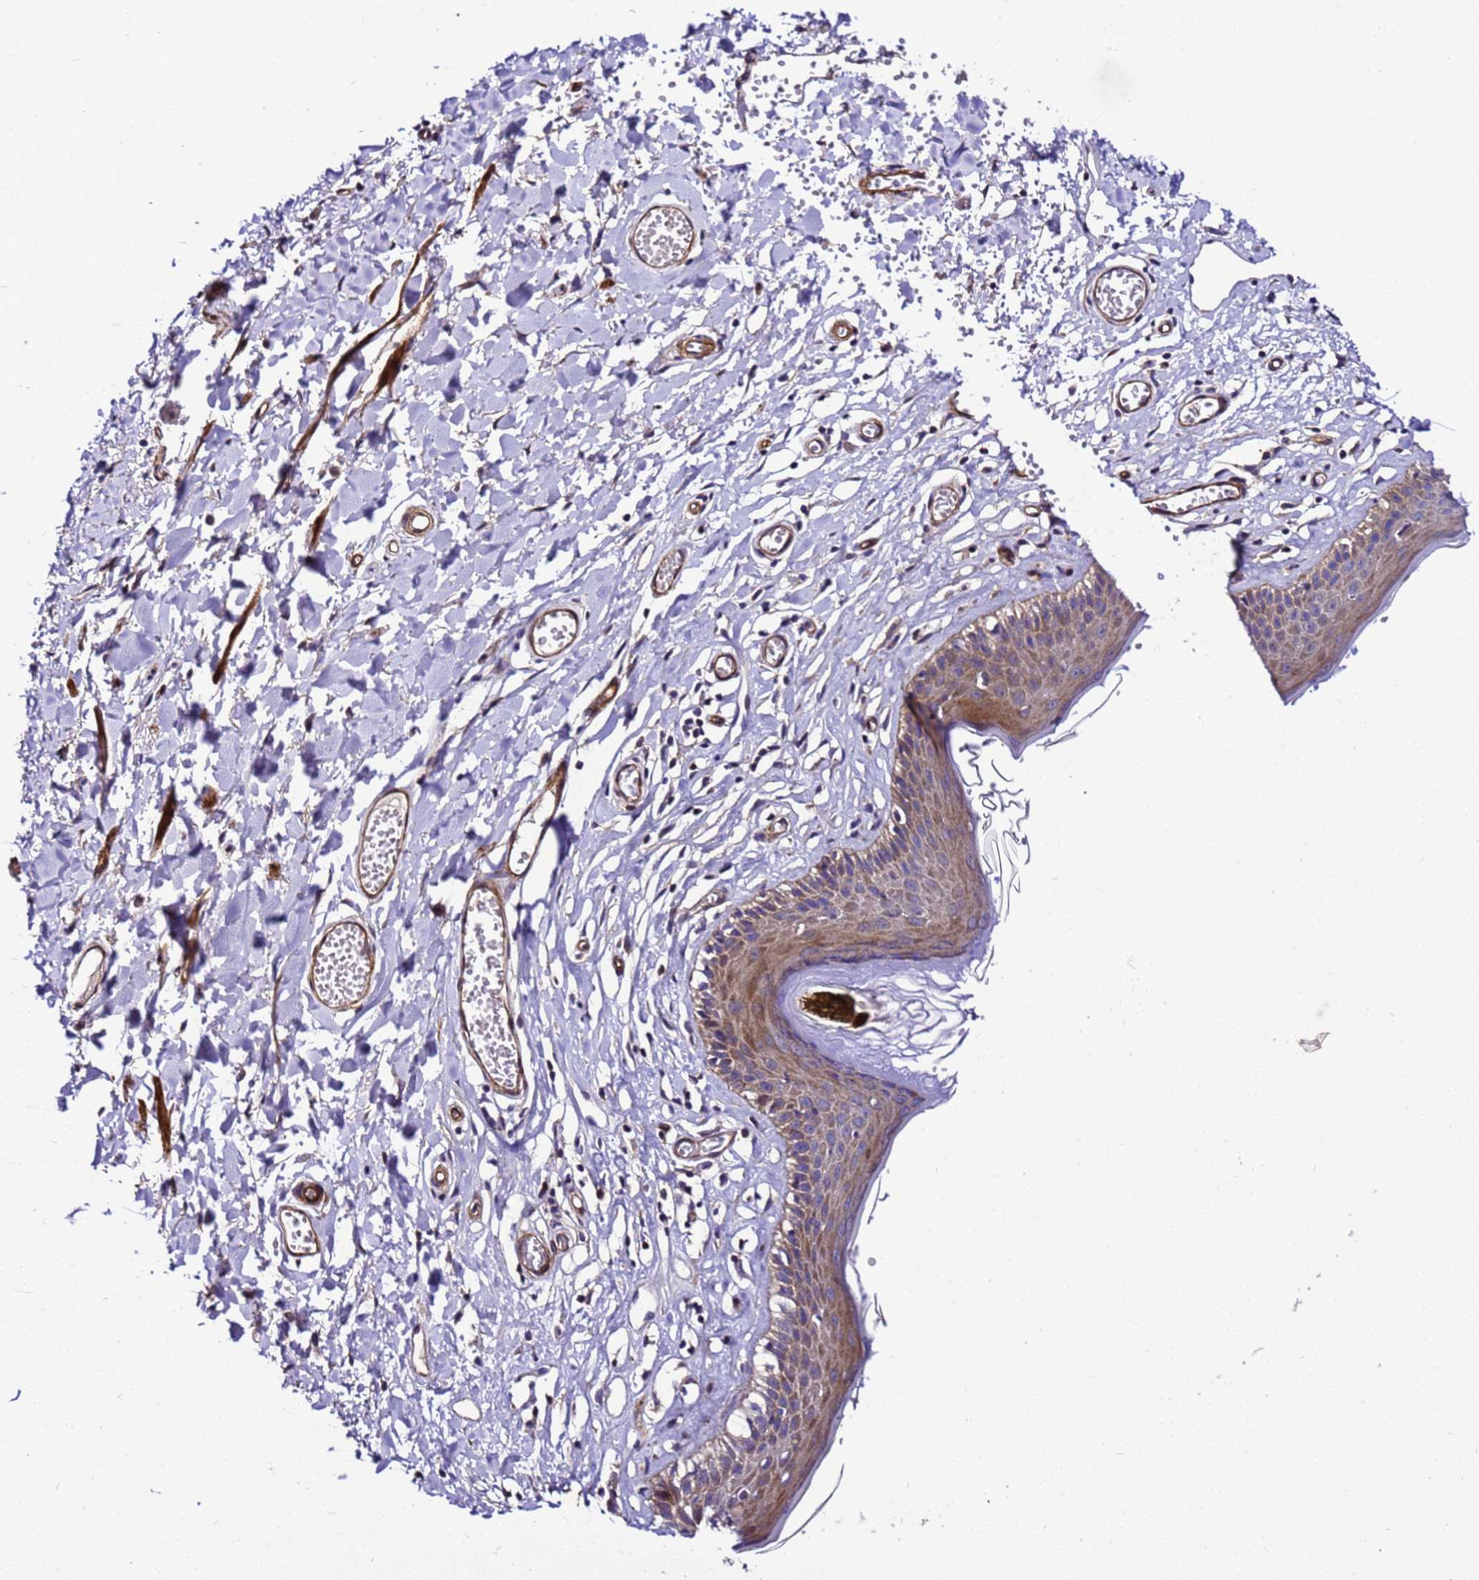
{"staining": {"intensity": "moderate", "quantity": "25%-75%", "location": "cytoplasmic/membranous"}, "tissue": "skin", "cell_type": "Epidermal cells", "image_type": "normal", "snomed": [{"axis": "morphology", "description": "Normal tissue, NOS"}, {"axis": "topography", "description": "Adipose tissue"}, {"axis": "topography", "description": "Vascular tissue"}, {"axis": "topography", "description": "Vulva"}, {"axis": "topography", "description": "Peripheral nerve tissue"}], "caption": "Immunohistochemical staining of benign skin reveals moderate cytoplasmic/membranous protein positivity in approximately 25%-75% of epidermal cells. (Brightfield microscopy of DAB IHC at high magnification).", "gene": "ZNF417", "patient": {"sex": "female", "age": 86}}